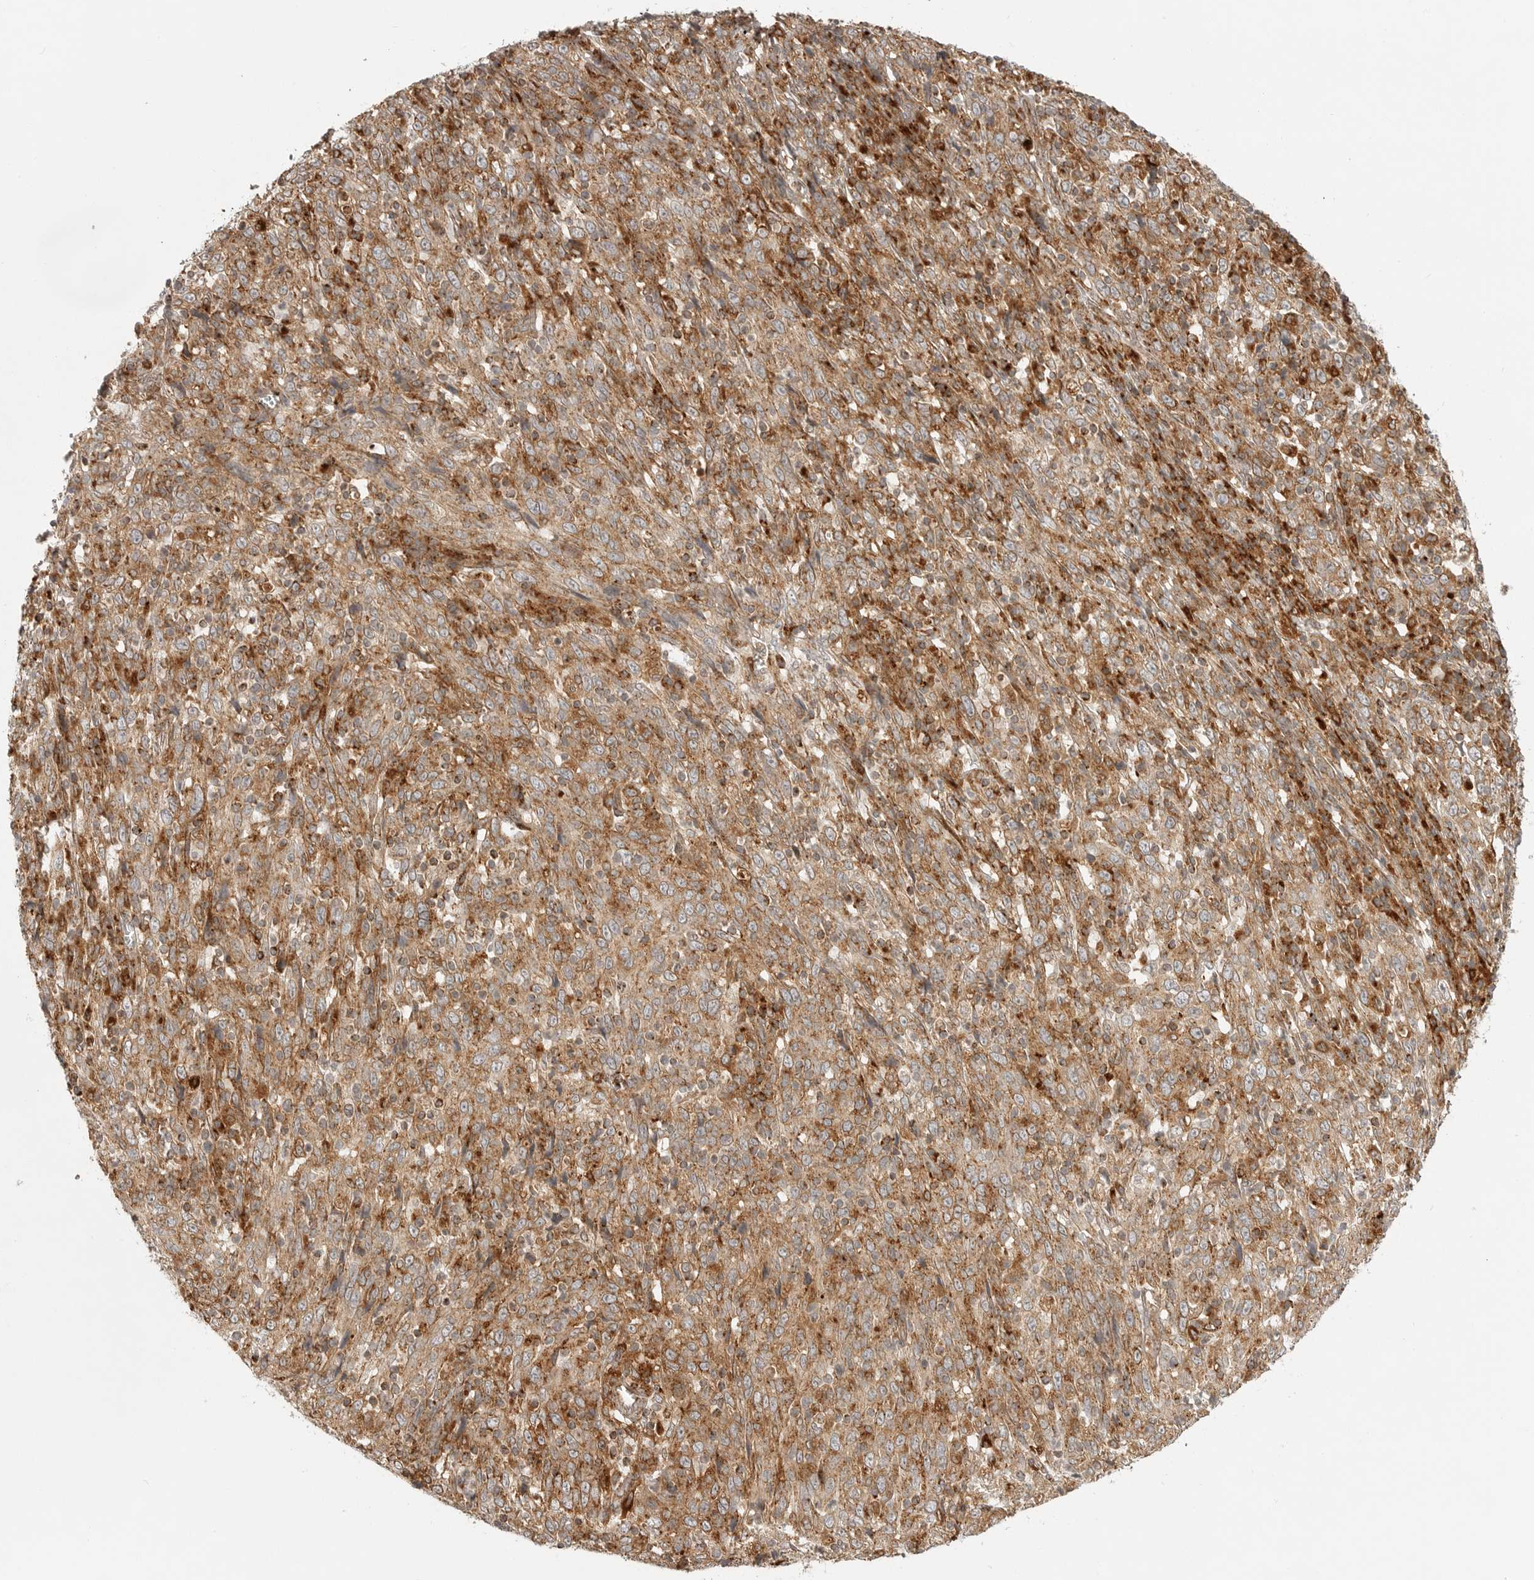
{"staining": {"intensity": "moderate", "quantity": ">75%", "location": "cytoplasmic/membranous"}, "tissue": "cervical cancer", "cell_type": "Tumor cells", "image_type": "cancer", "snomed": [{"axis": "morphology", "description": "Squamous cell carcinoma, NOS"}, {"axis": "topography", "description": "Cervix"}], "caption": "Protein expression analysis of human cervical squamous cell carcinoma reveals moderate cytoplasmic/membranous staining in approximately >75% of tumor cells.", "gene": "IDUA", "patient": {"sex": "female", "age": 46}}